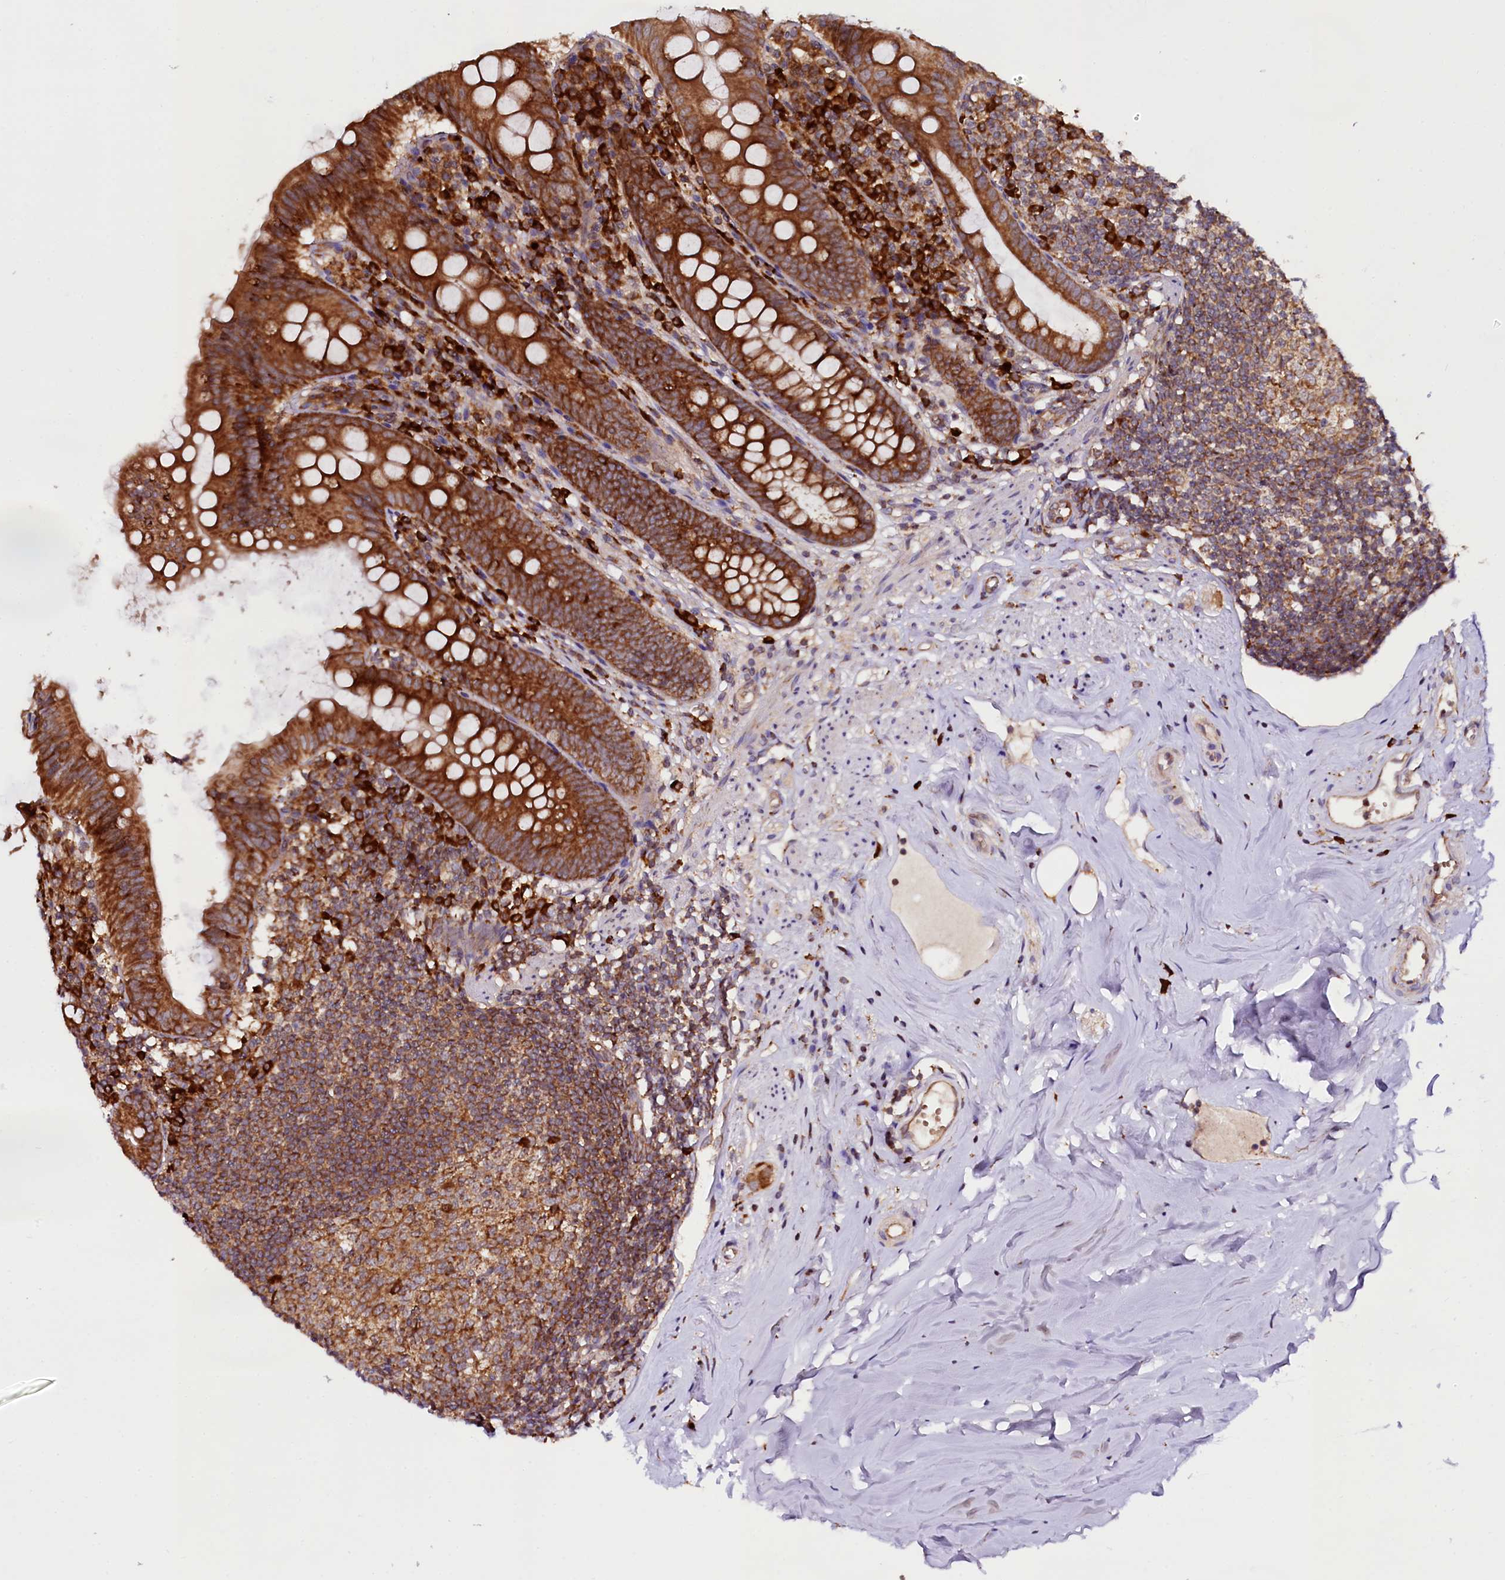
{"staining": {"intensity": "strong", "quantity": ">75%", "location": "cytoplasmic/membranous"}, "tissue": "appendix", "cell_type": "Glandular cells", "image_type": "normal", "snomed": [{"axis": "morphology", "description": "Normal tissue, NOS"}, {"axis": "topography", "description": "Appendix"}], "caption": "A brown stain labels strong cytoplasmic/membranous staining of a protein in glandular cells of benign appendix.", "gene": "UFM1", "patient": {"sex": "female", "age": 51}}